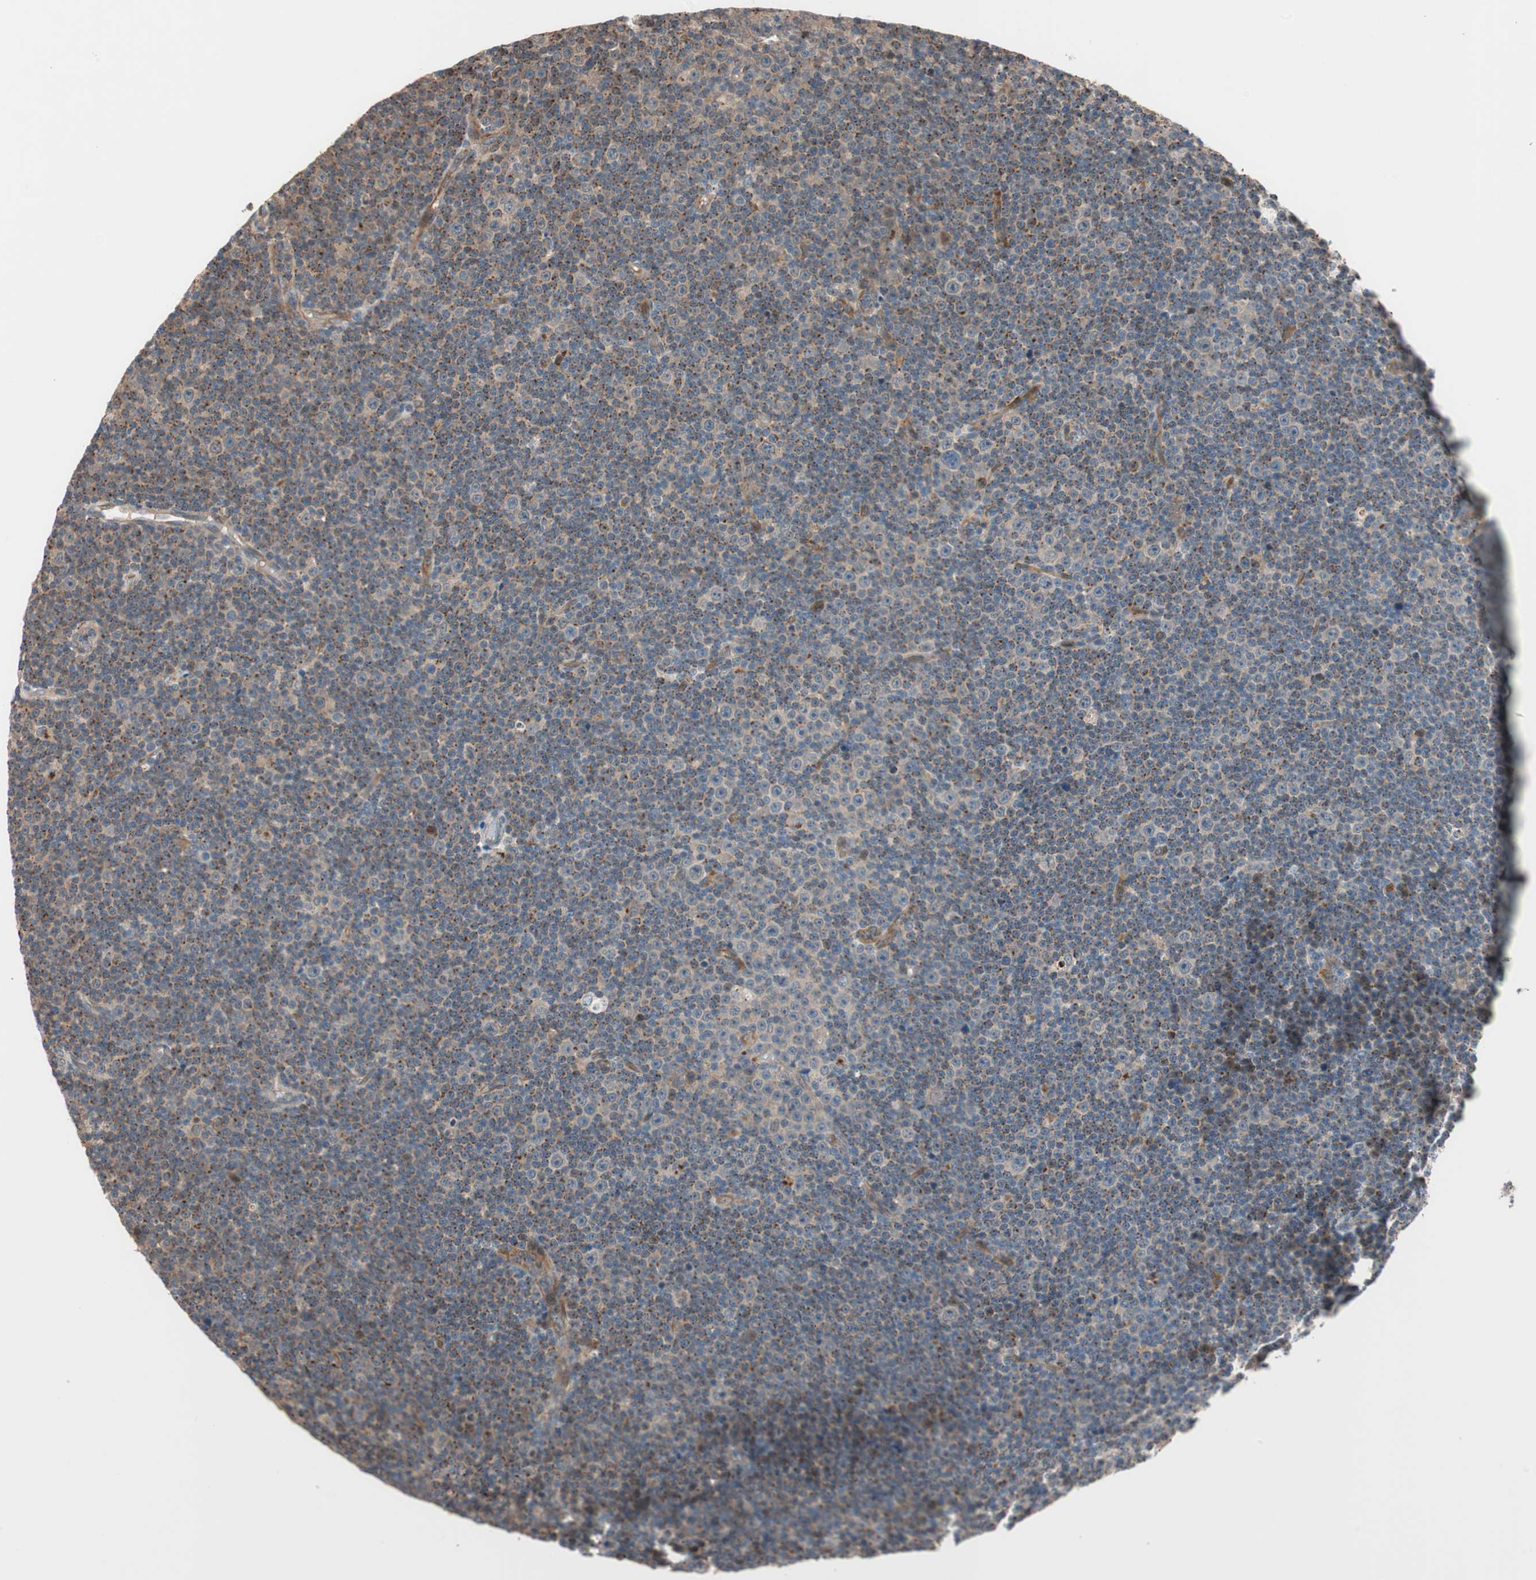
{"staining": {"intensity": "weak", "quantity": "25%-75%", "location": "cytoplasmic/membranous"}, "tissue": "lymphoma", "cell_type": "Tumor cells", "image_type": "cancer", "snomed": [{"axis": "morphology", "description": "Malignant lymphoma, non-Hodgkin's type, Low grade"}, {"axis": "topography", "description": "Lymph node"}], "caption": "DAB (3,3'-diaminobenzidine) immunohistochemical staining of human malignant lymphoma, non-Hodgkin's type (low-grade) demonstrates weak cytoplasmic/membranous protein positivity in approximately 25%-75% of tumor cells.", "gene": "PIK3R3", "patient": {"sex": "female", "age": 67}}